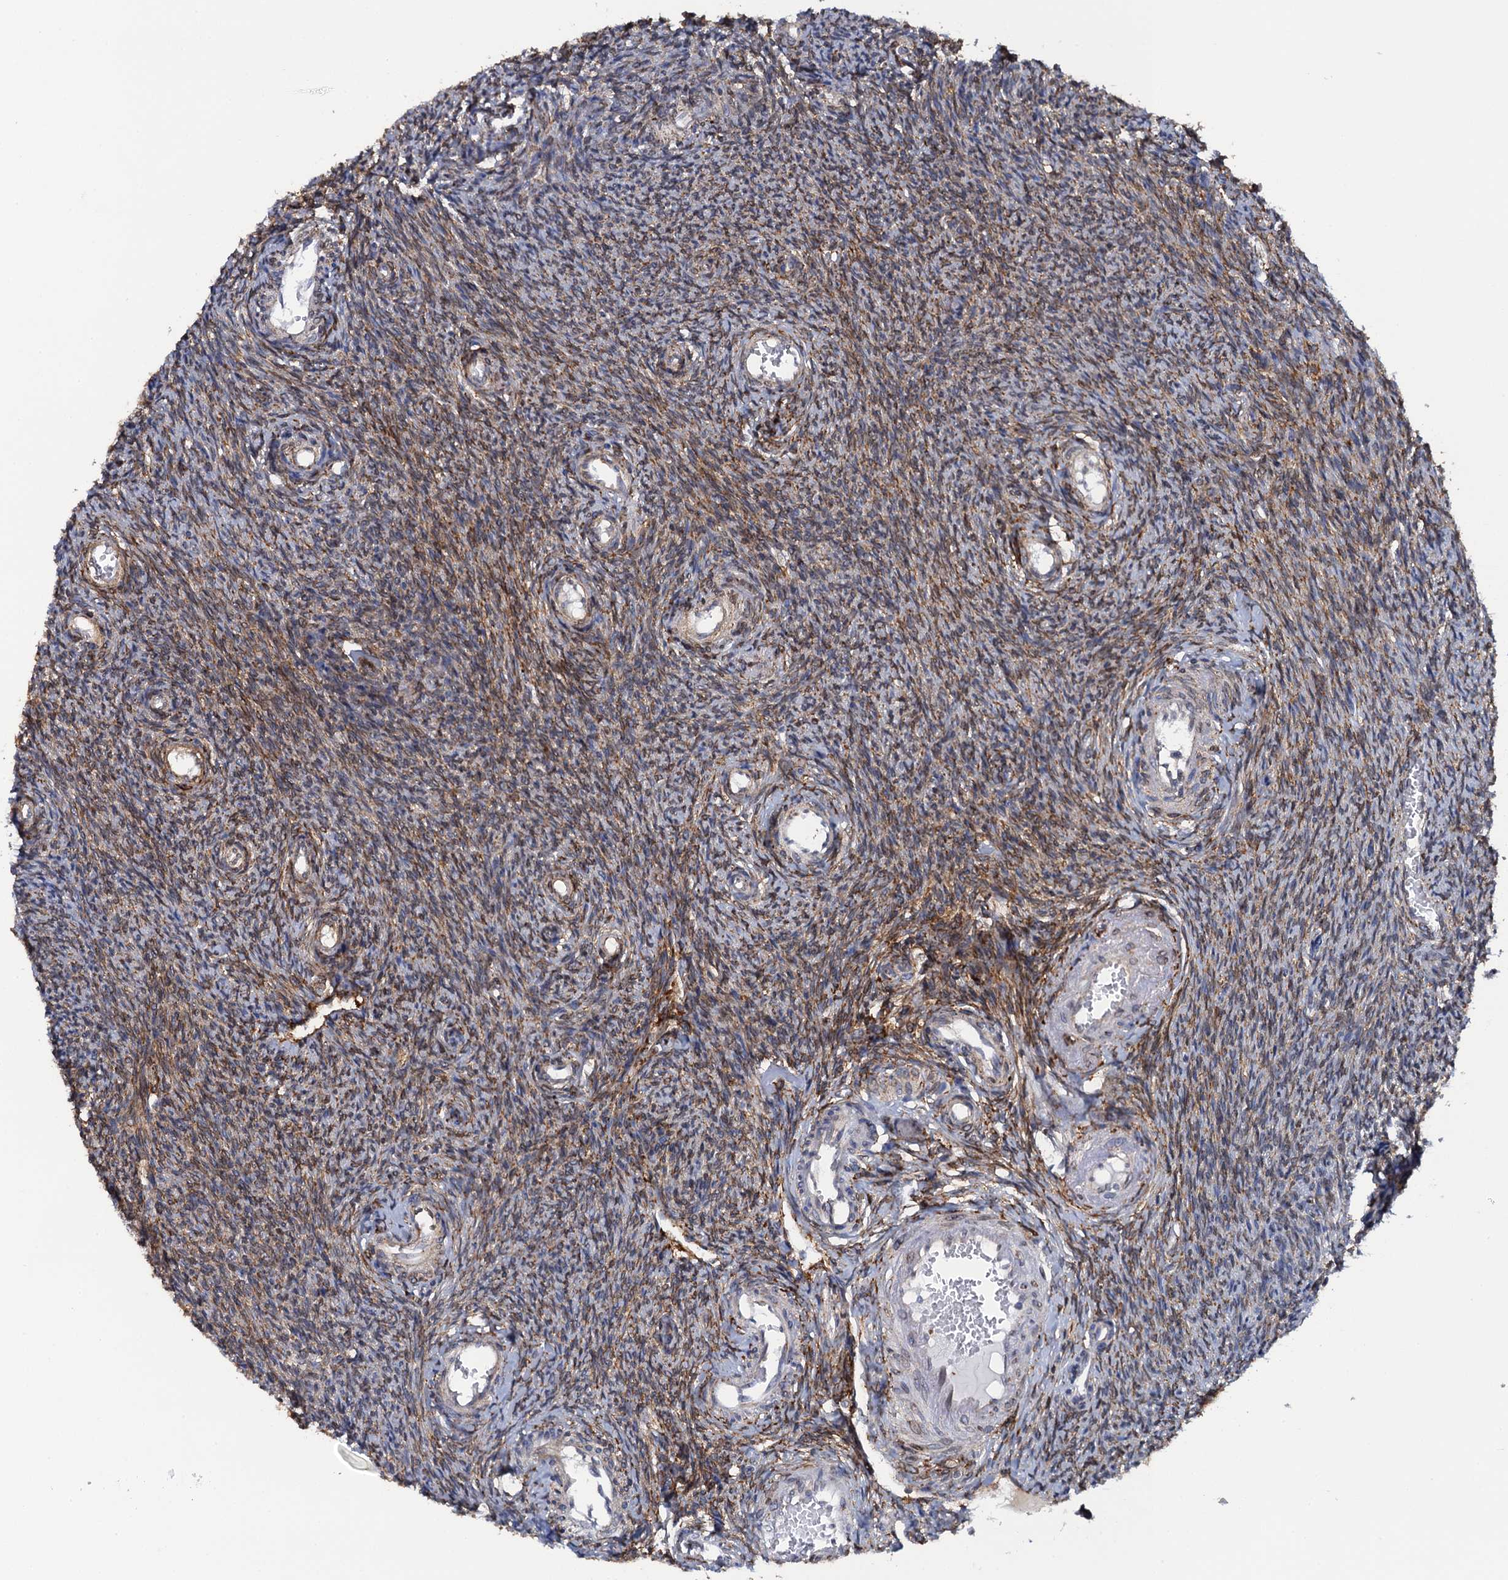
{"staining": {"intensity": "moderate", "quantity": "25%-75%", "location": "cytoplasmic/membranous"}, "tissue": "ovary", "cell_type": "Ovarian stroma cells", "image_type": "normal", "snomed": [{"axis": "morphology", "description": "Normal tissue, NOS"}, {"axis": "topography", "description": "Ovary"}], "caption": "DAB immunohistochemical staining of normal ovary exhibits moderate cytoplasmic/membranous protein expression in about 25%-75% of ovarian stroma cells. (DAB (3,3'-diaminobenzidine) IHC with brightfield microscopy, high magnification).", "gene": "POGLUT3", "patient": {"sex": "female", "age": 44}}